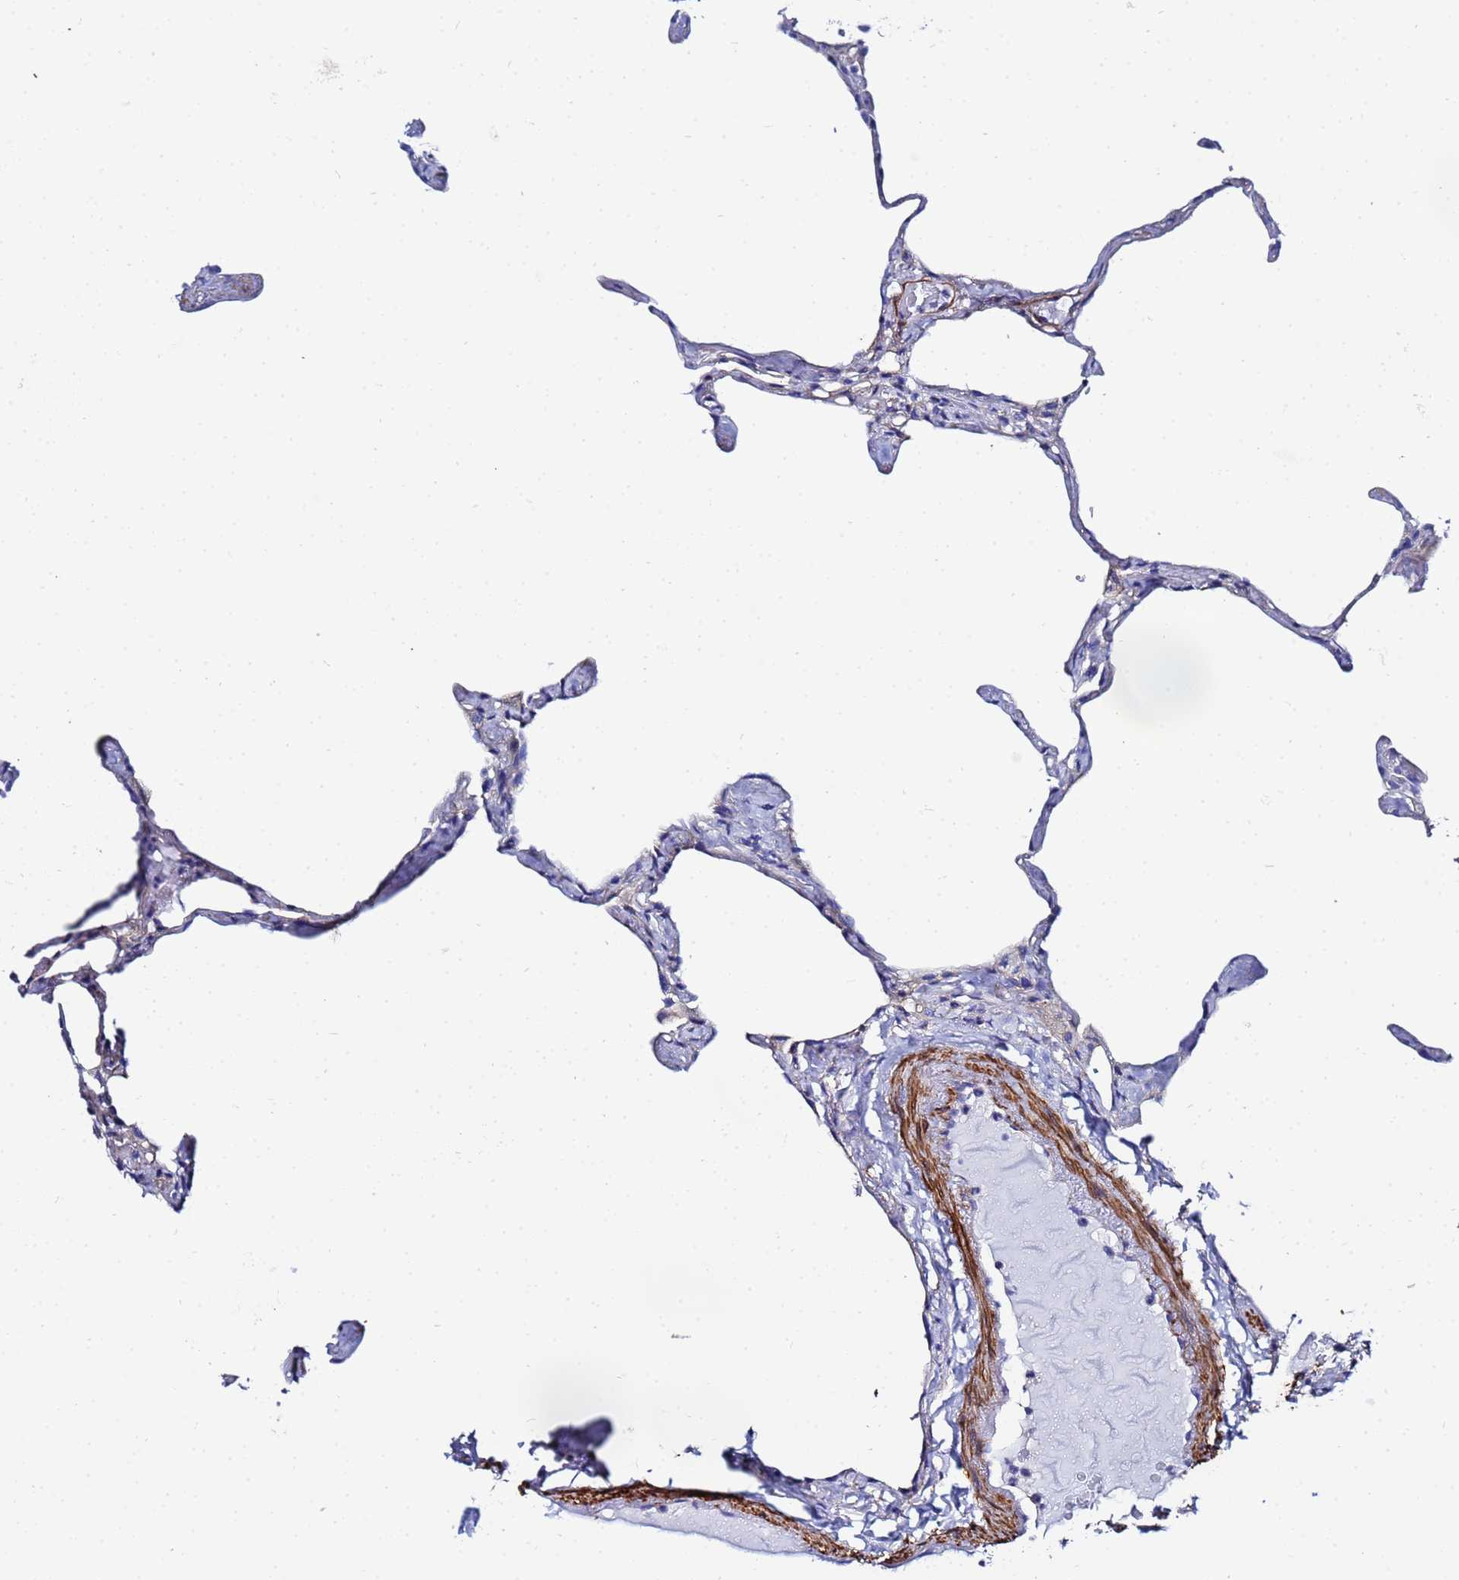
{"staining": {"intensity": "negative", "quantity": "none", "location": "none"}, "tissue": "lung", "cell_type": "Alveolar cells", "image_type": "normal", "snomed": [{"axis": "morphology", "description": "Normal tissue, NOS"}, {"axis": "topography", "description": "Lung"}], "caption": "IHC image of normal lung: human lung stained with DAB exhibits no significant protein positivity in alveolar cells.", "gene": "RAB39A", "patient": {"sex": "male", "age": 65}}